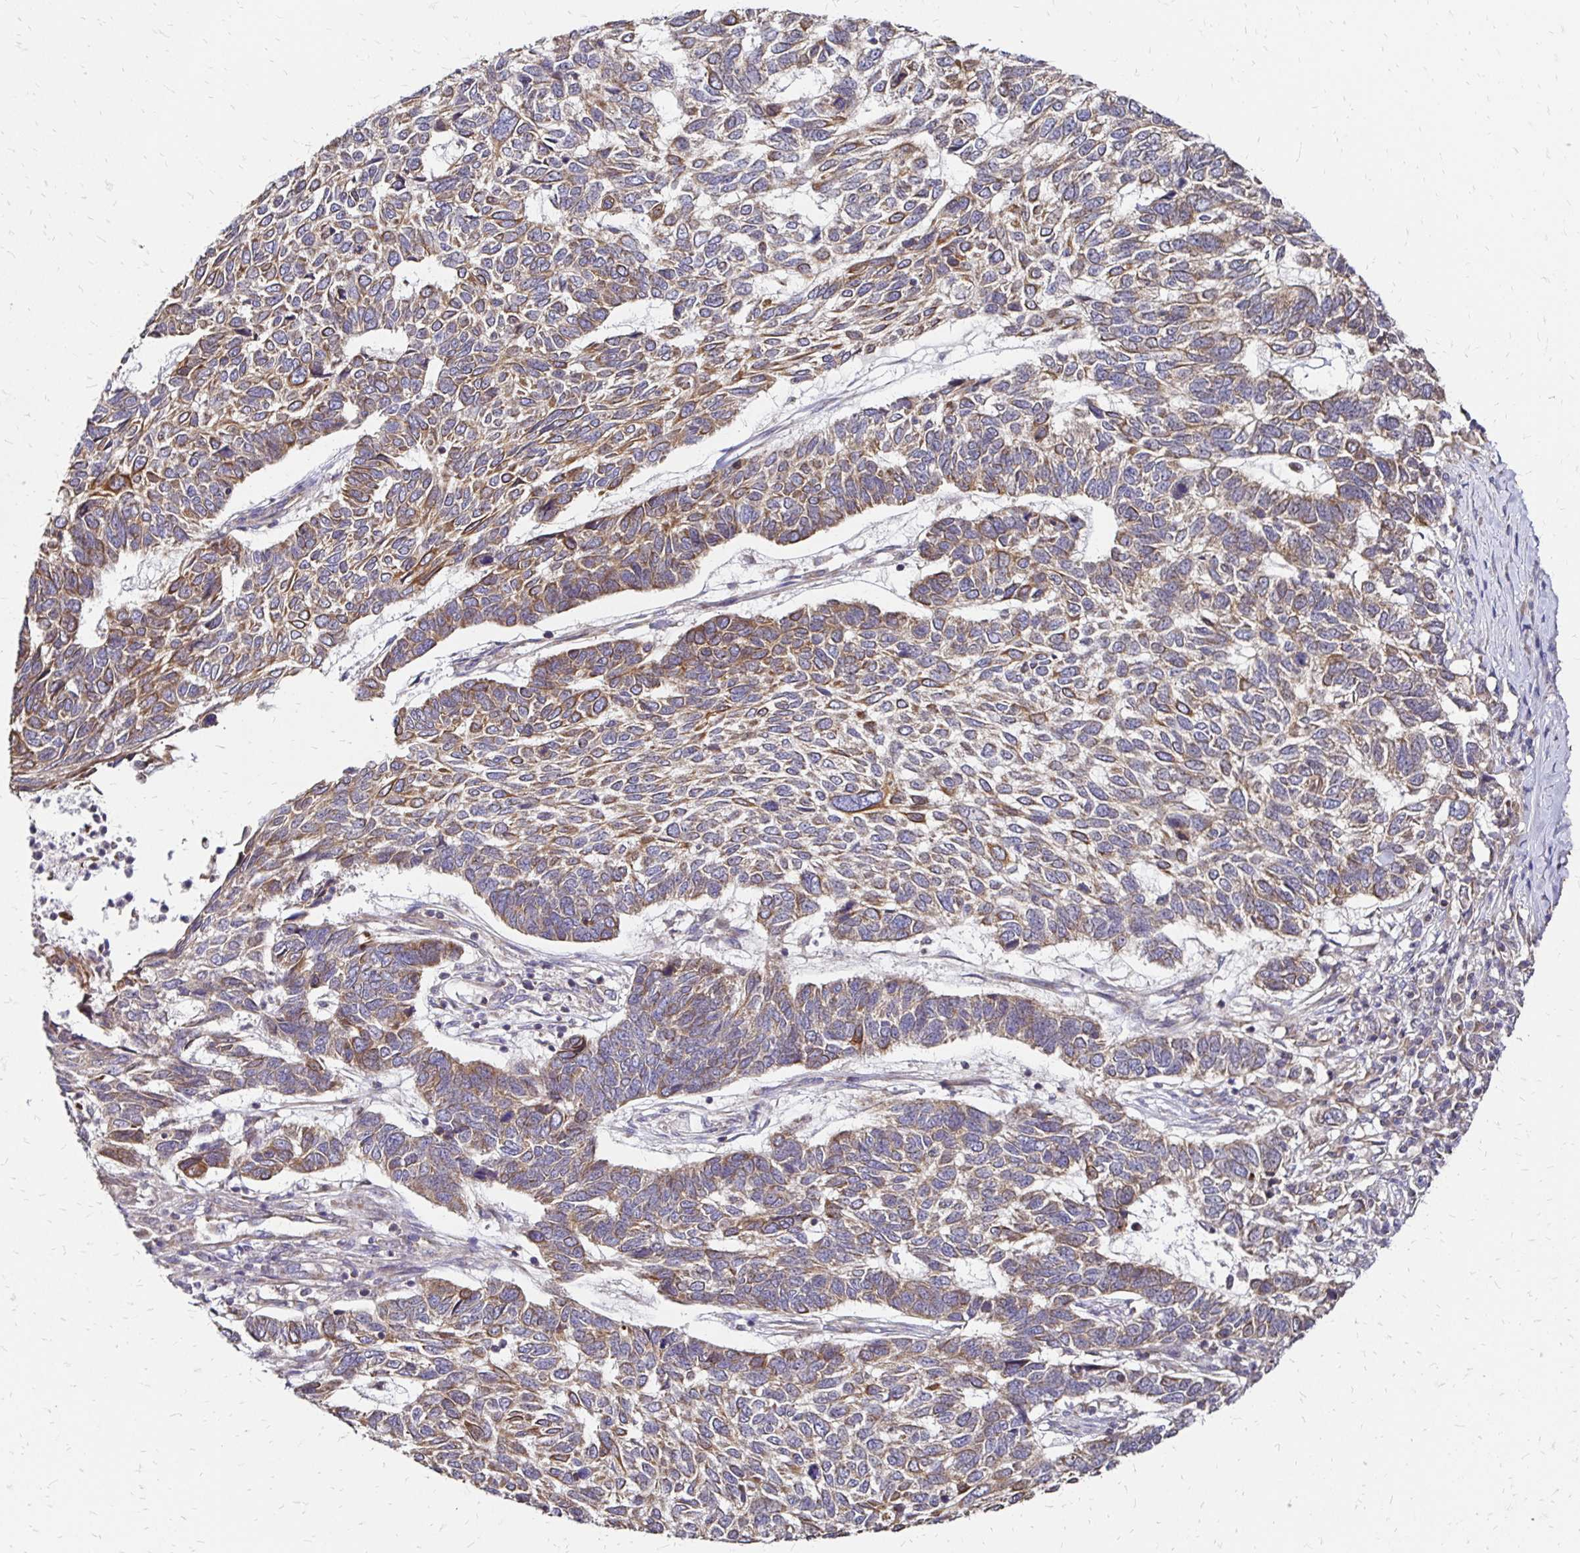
{"staining": {"intensity": "moderate", "quantity": "25%-75%", "location": "cytoplasmic/membranous"}, "tissue": "skin cancer", "cell_type": "Tumor cells", "image_type": "cancer", "snomed": [{"axis": "morphology", "description": "Basal cell carcinoma"}, {"axis": "topography", "description": "Skin"}], "caption": "There is medium levels of moderate cytoplasmic/membranous expression in tumor cells of skin cancer, as demonstrated by immunohistochemical staining (brown color).", "gene": "ZW10", "patient": {"sex": "female", "age": 65}}